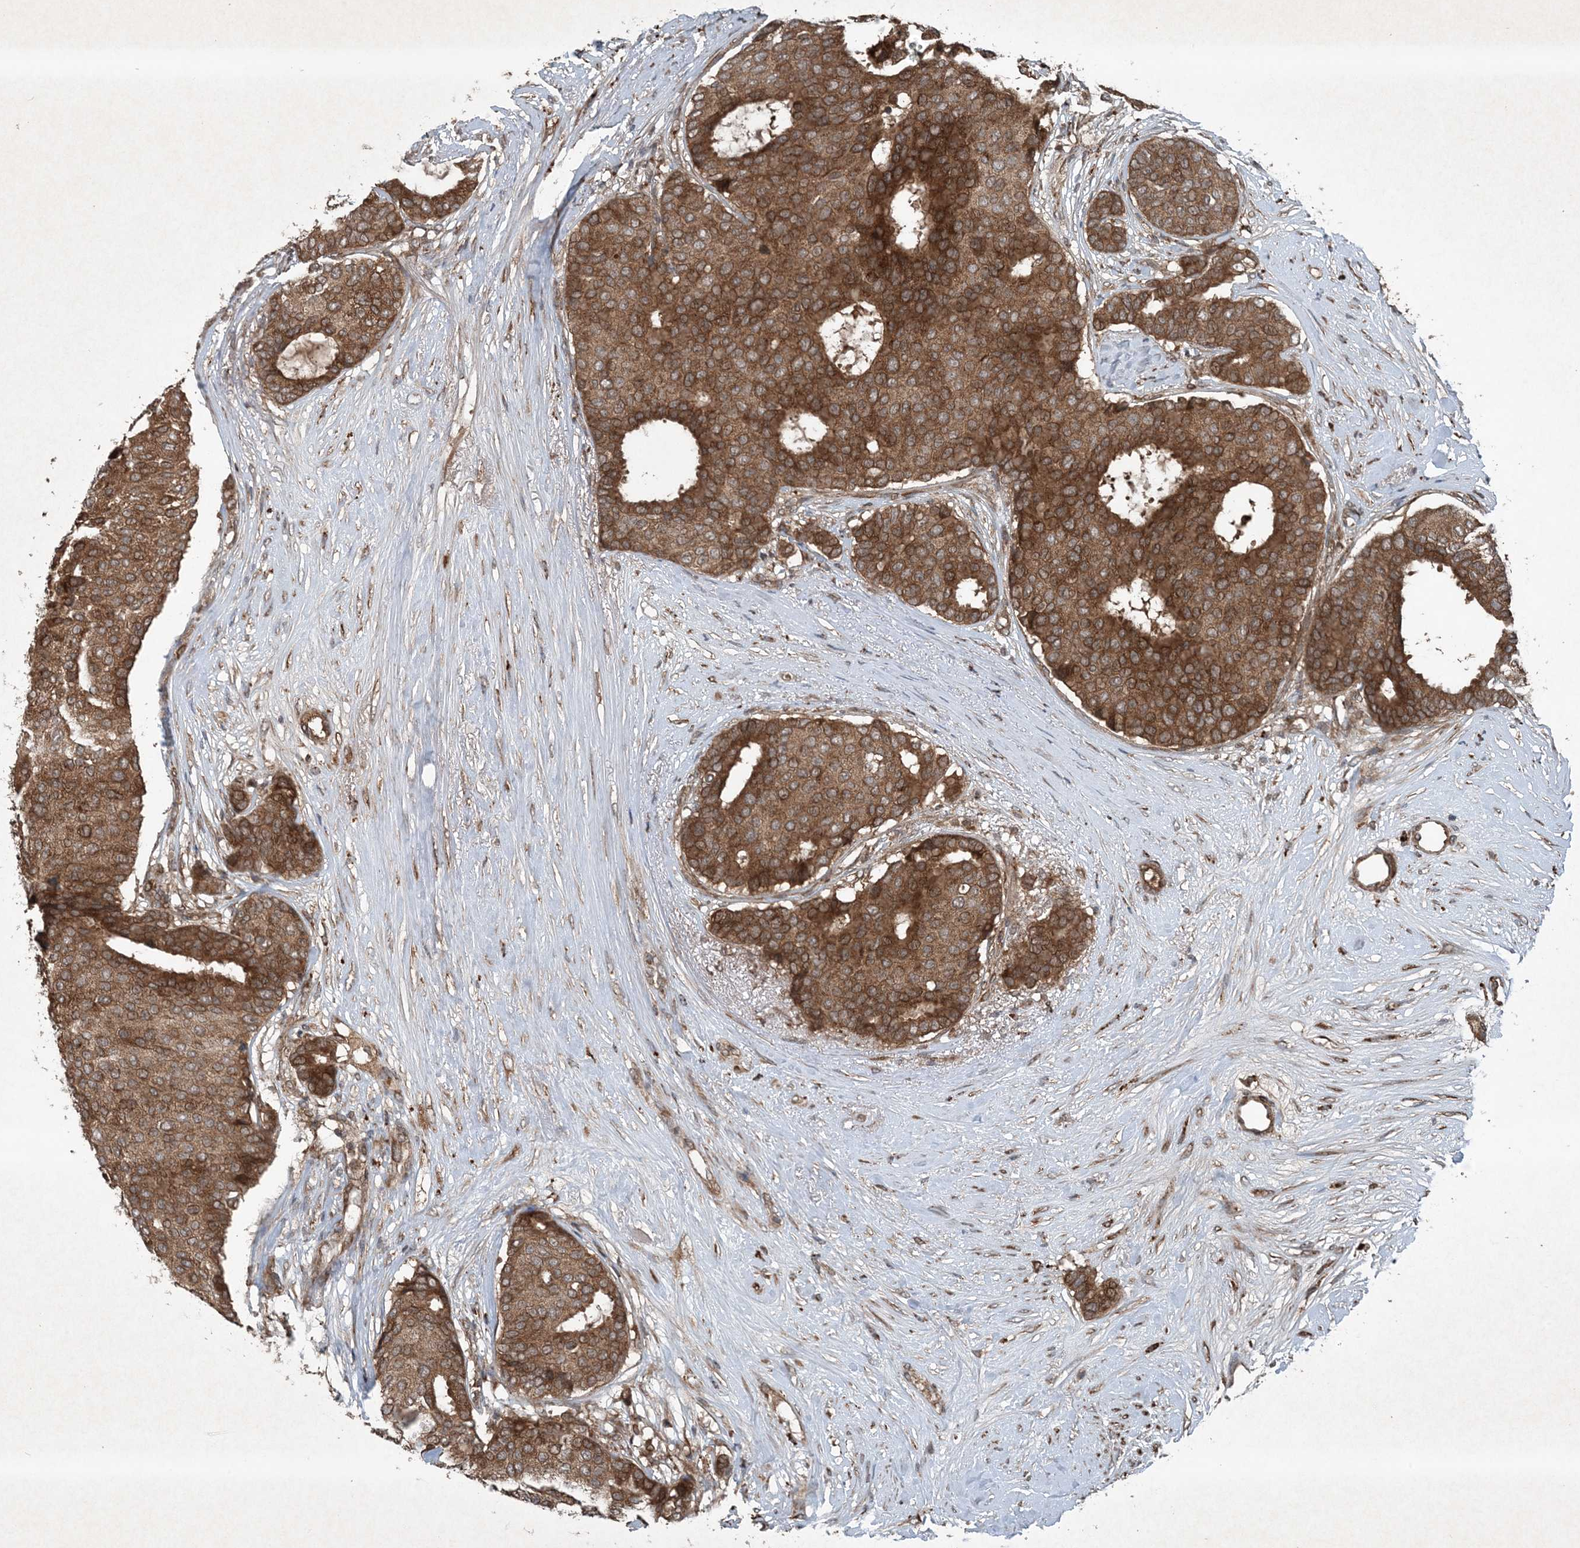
{"staining": {"intensity": "strong", "quantity": ">75%", "location": "cytoplasmic/membranous"}, "tissue": "breast cancer", "cell_type": "Tumor cells", "image_type": "cancer", "snomed": [{"axis": "morphology", "description": "Duct carcinoma"}, {"axis": "topography", "description": "Breast"}], "caption": "Breast invasive ductal carcinoma was stained to show a protein in brown. There is high levels of strong cytoplasmic/membranous staining in about >75% of tumor cells.", "gene": "GNG5", "patient": {"sex": "female", "age": 75}}